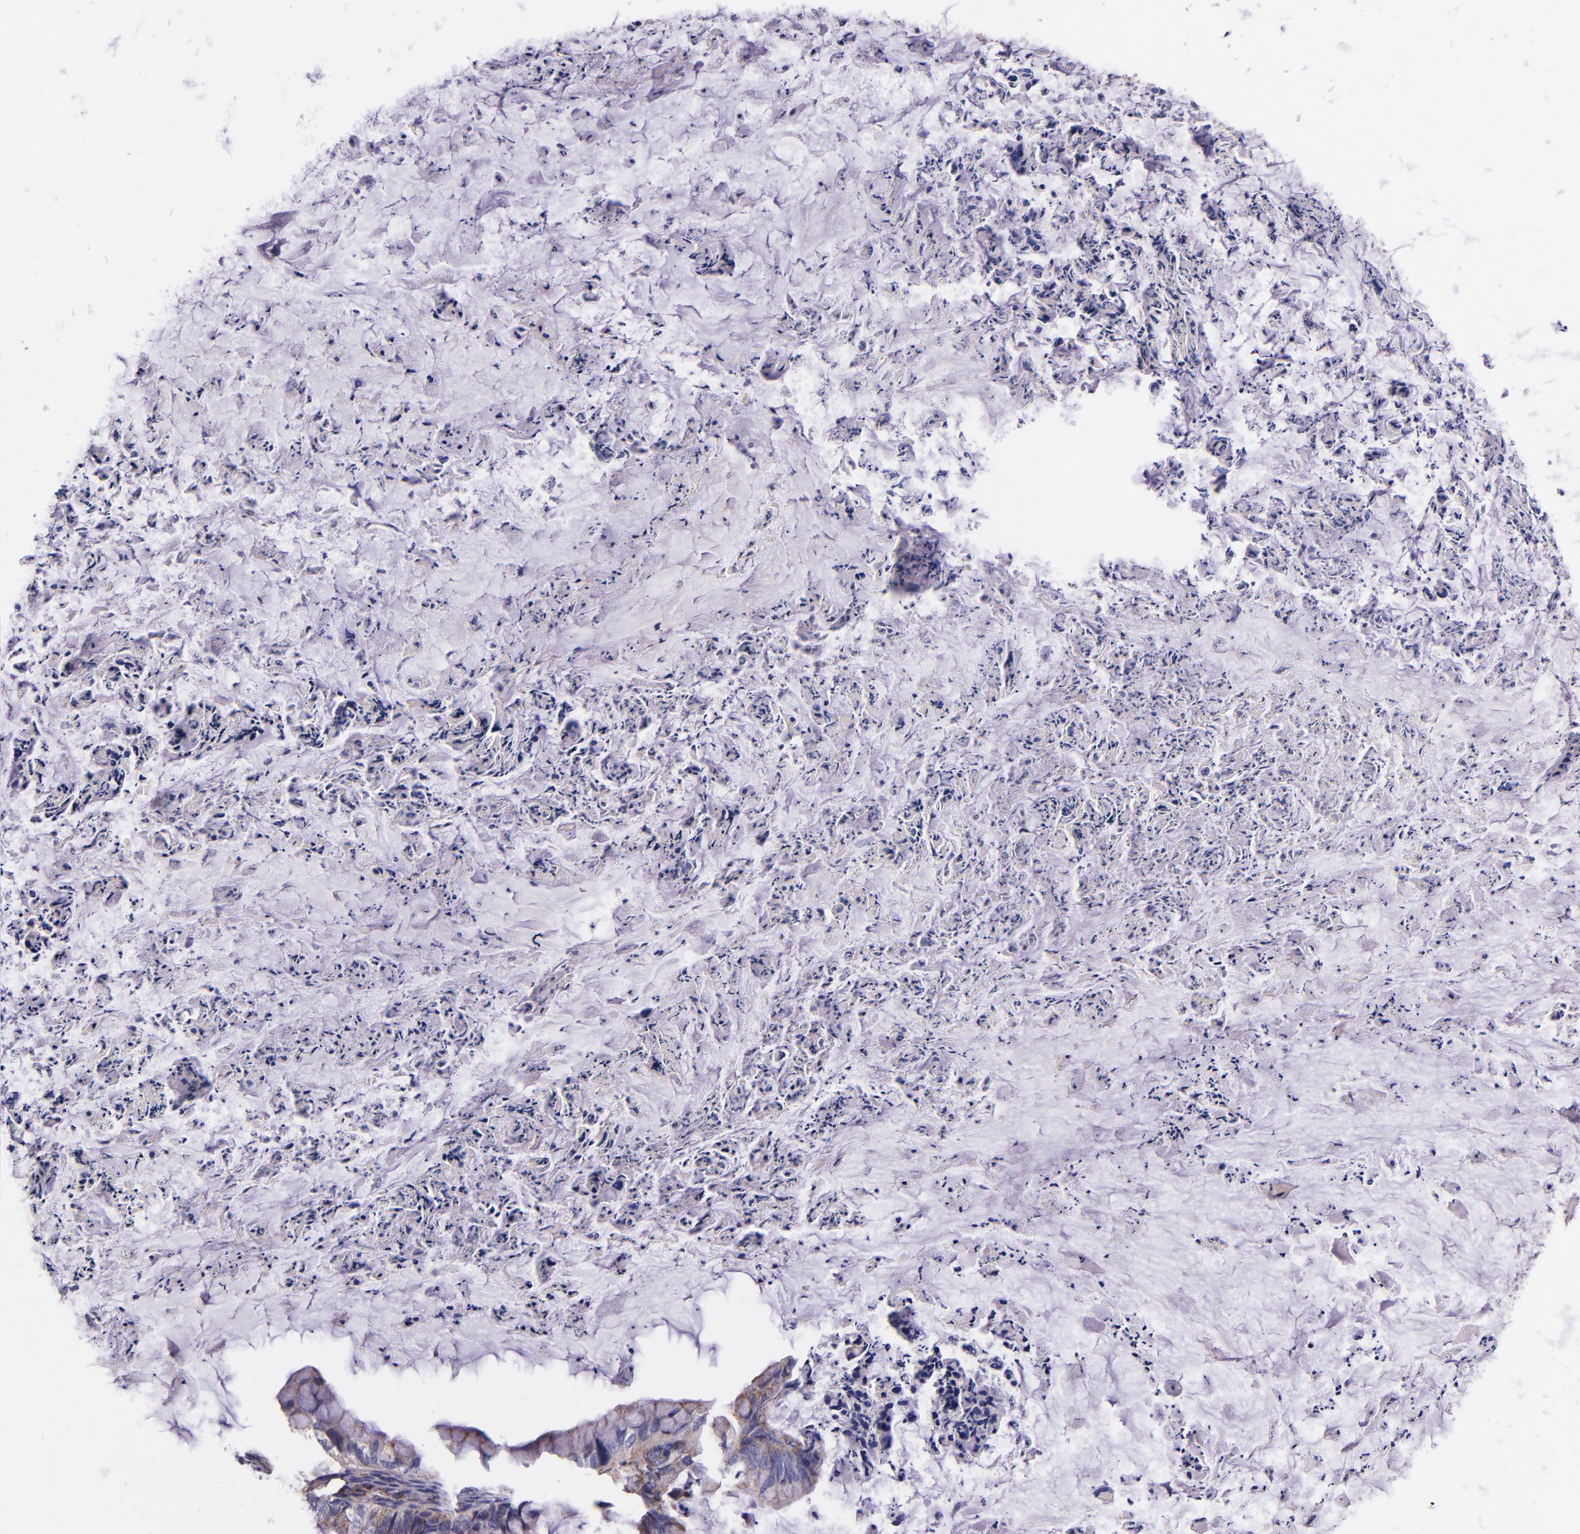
{"staining": {"intensity": "weak", "quantity": "25%-75%", "location": "cytoplasmic/membranous"}, "tissue": "ovarian cancer", "cell_type": "Tumor cells", "image_type": "cancer", "snomed": [{"axis": "morphology", "description": "Cystadenocarcinoma, mucinous, NOS"}, {"axis": "topography", "description": "Ovary"}], "caption": "Immunohistochemical staining of human ovarian mucinous cystadenocarcinoma reveals low levels of weak cytoplasmic/membranous protein staining in about 25%-75% of tumor cells.", "gene": "IDH3G", "patient": {"sex": "female", "age": 36}}